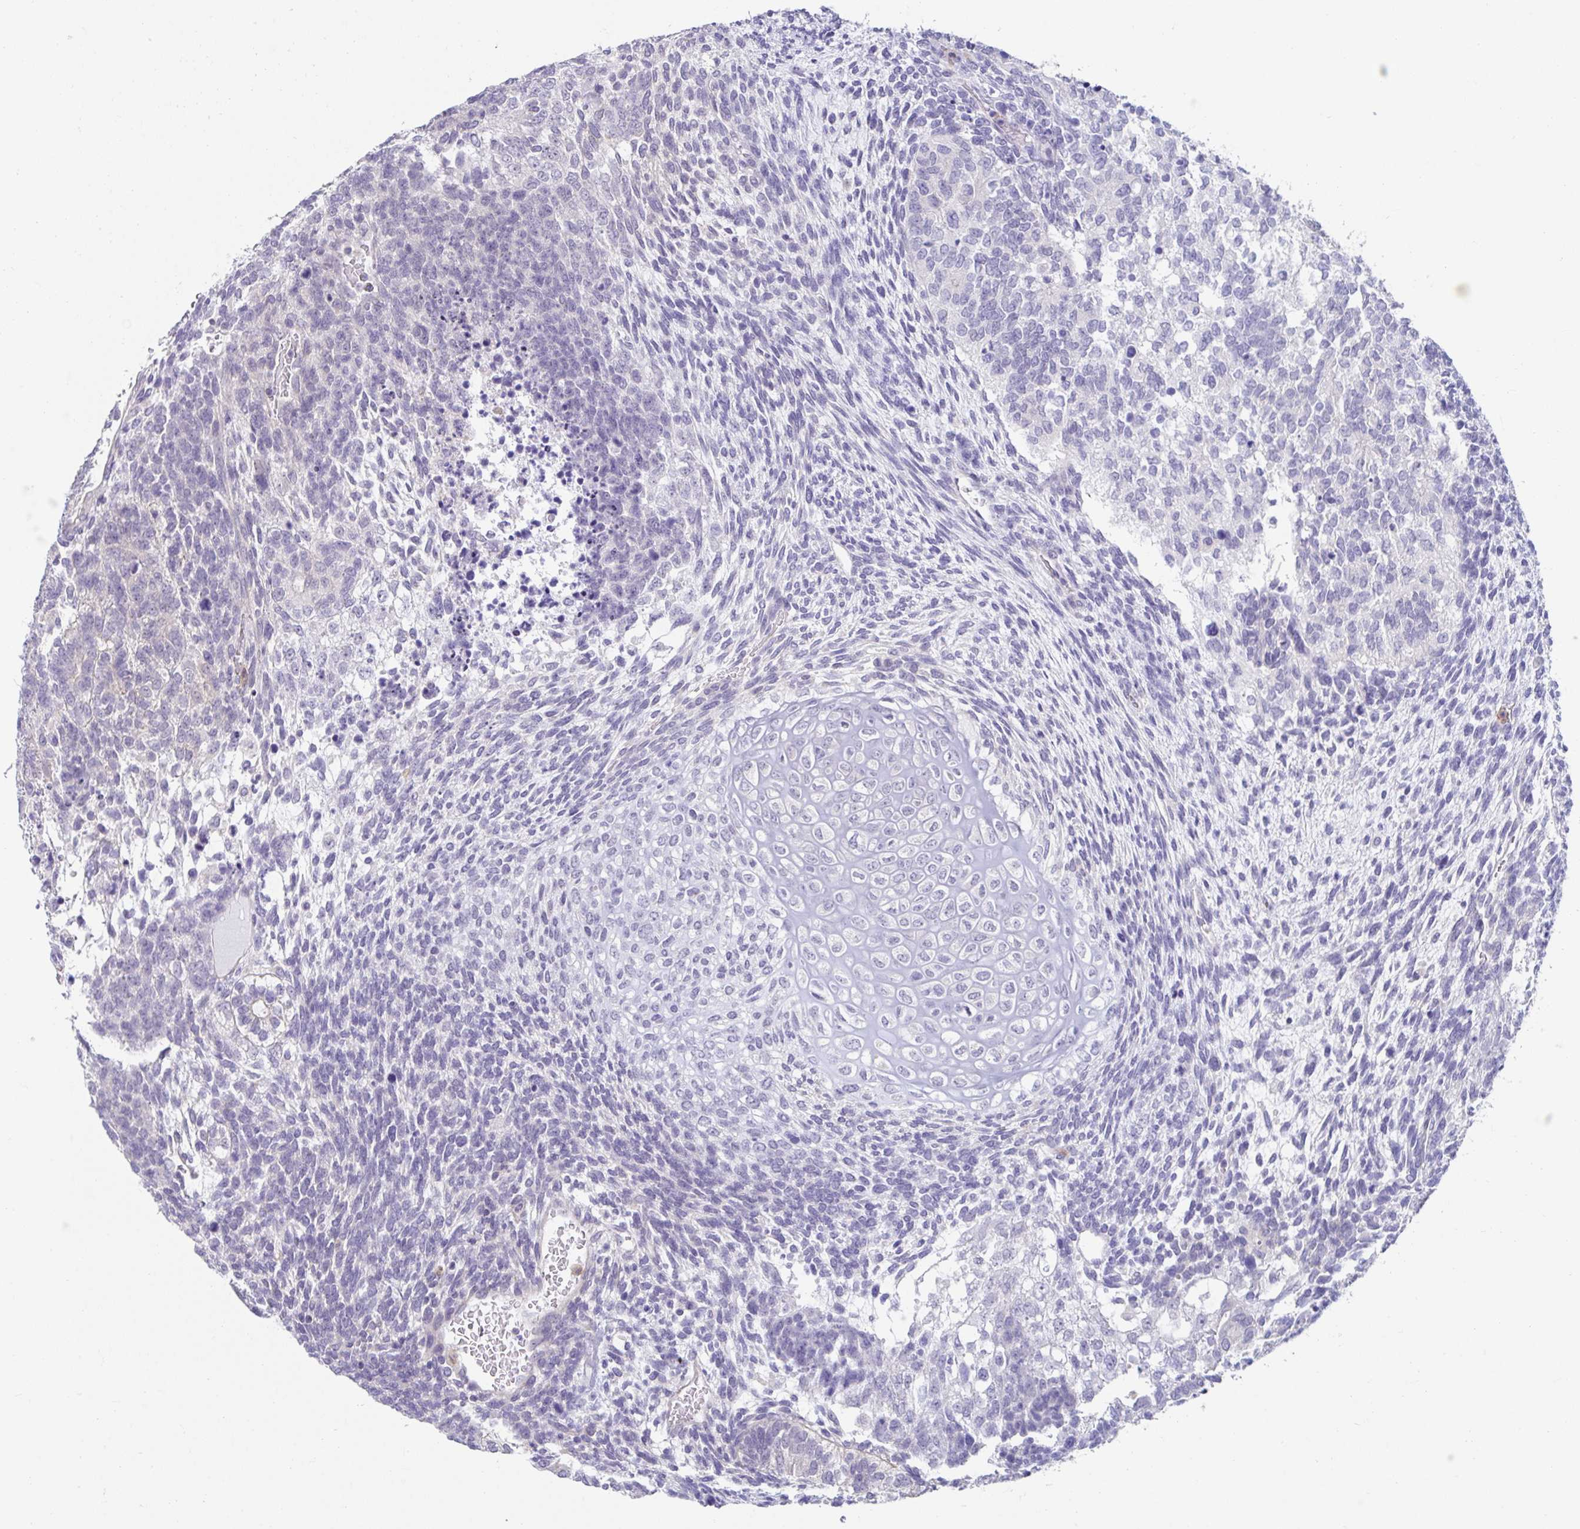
{"staining": {"intensity": "negative", "quantity": "none", "location": "none"}, "tissue": "testis cancer", "cell_type": "Tumor cells", "image_type": "cancer", "snomed": [{"axis": "morphology", "description": "Carcinoma, Embryonal, NOS"}, {"axis": "topography", "description": "Testis"}], "caption": "IHC image of neoplastic tissue: human testis embryonal carcinoma stained with DAB (3,3'-diaminobenzidine) displays no significant protein positivity in tumor cells.", "gene": "CXCR1", "patient": {"sex": "male", "age": 23}}